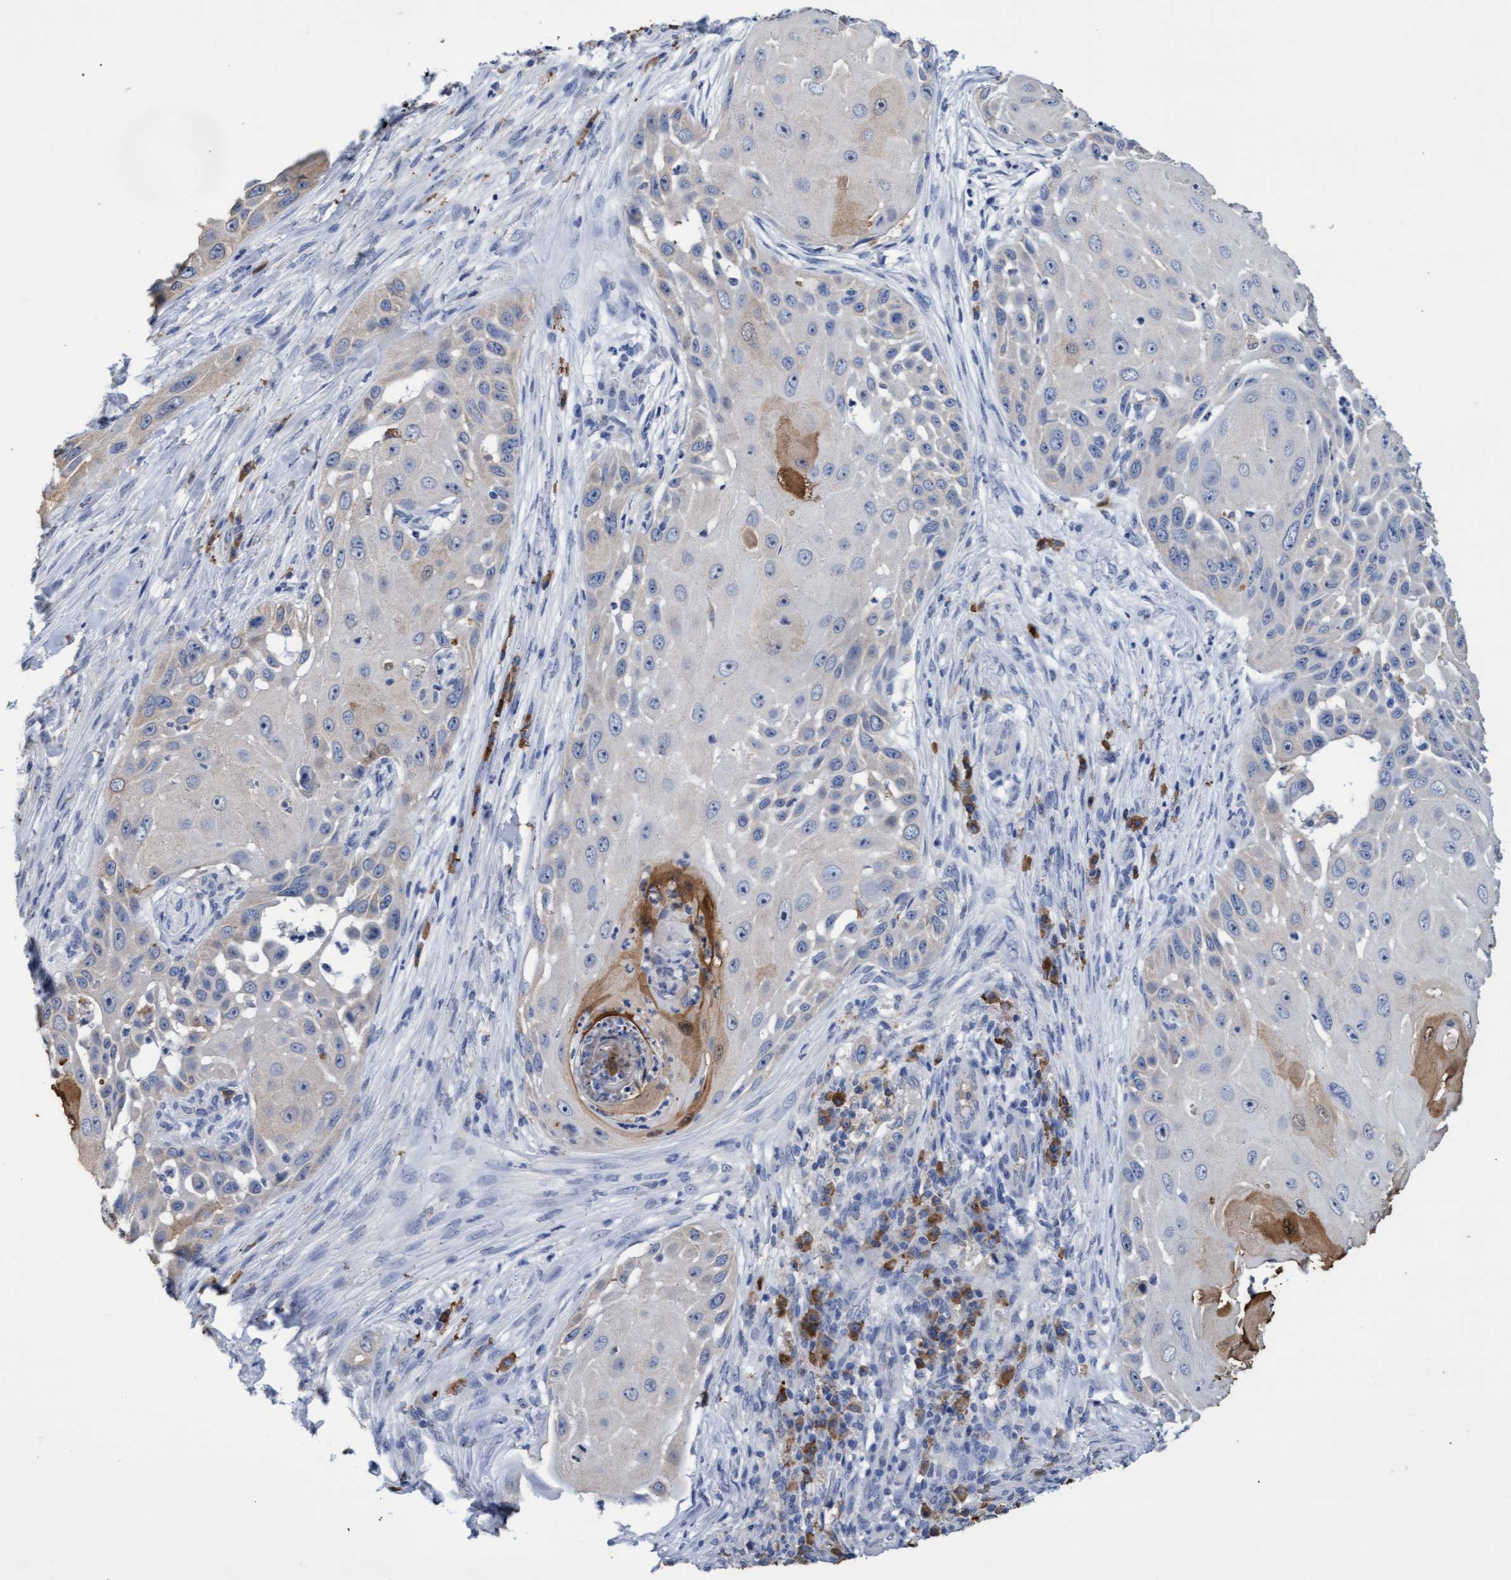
{"staining": {"intensity": "negative", "quantity": "none", "location": "none"}, "tissue": "skin cancer", "cell_type": "Tumor cells", "image_type": "cancer", "snomed": [{"axis": "morphology", "description": "Squamous cell carcinoma, NOS"}, {"axis": "topography", "description": "Skin"}], "caption": "IHC of human skin cancer (squamous cell carcinoma) demonstrates no expression in tumor cells.", "gene": "GPR39", "patient": {"sex": "female", "age": 44}}